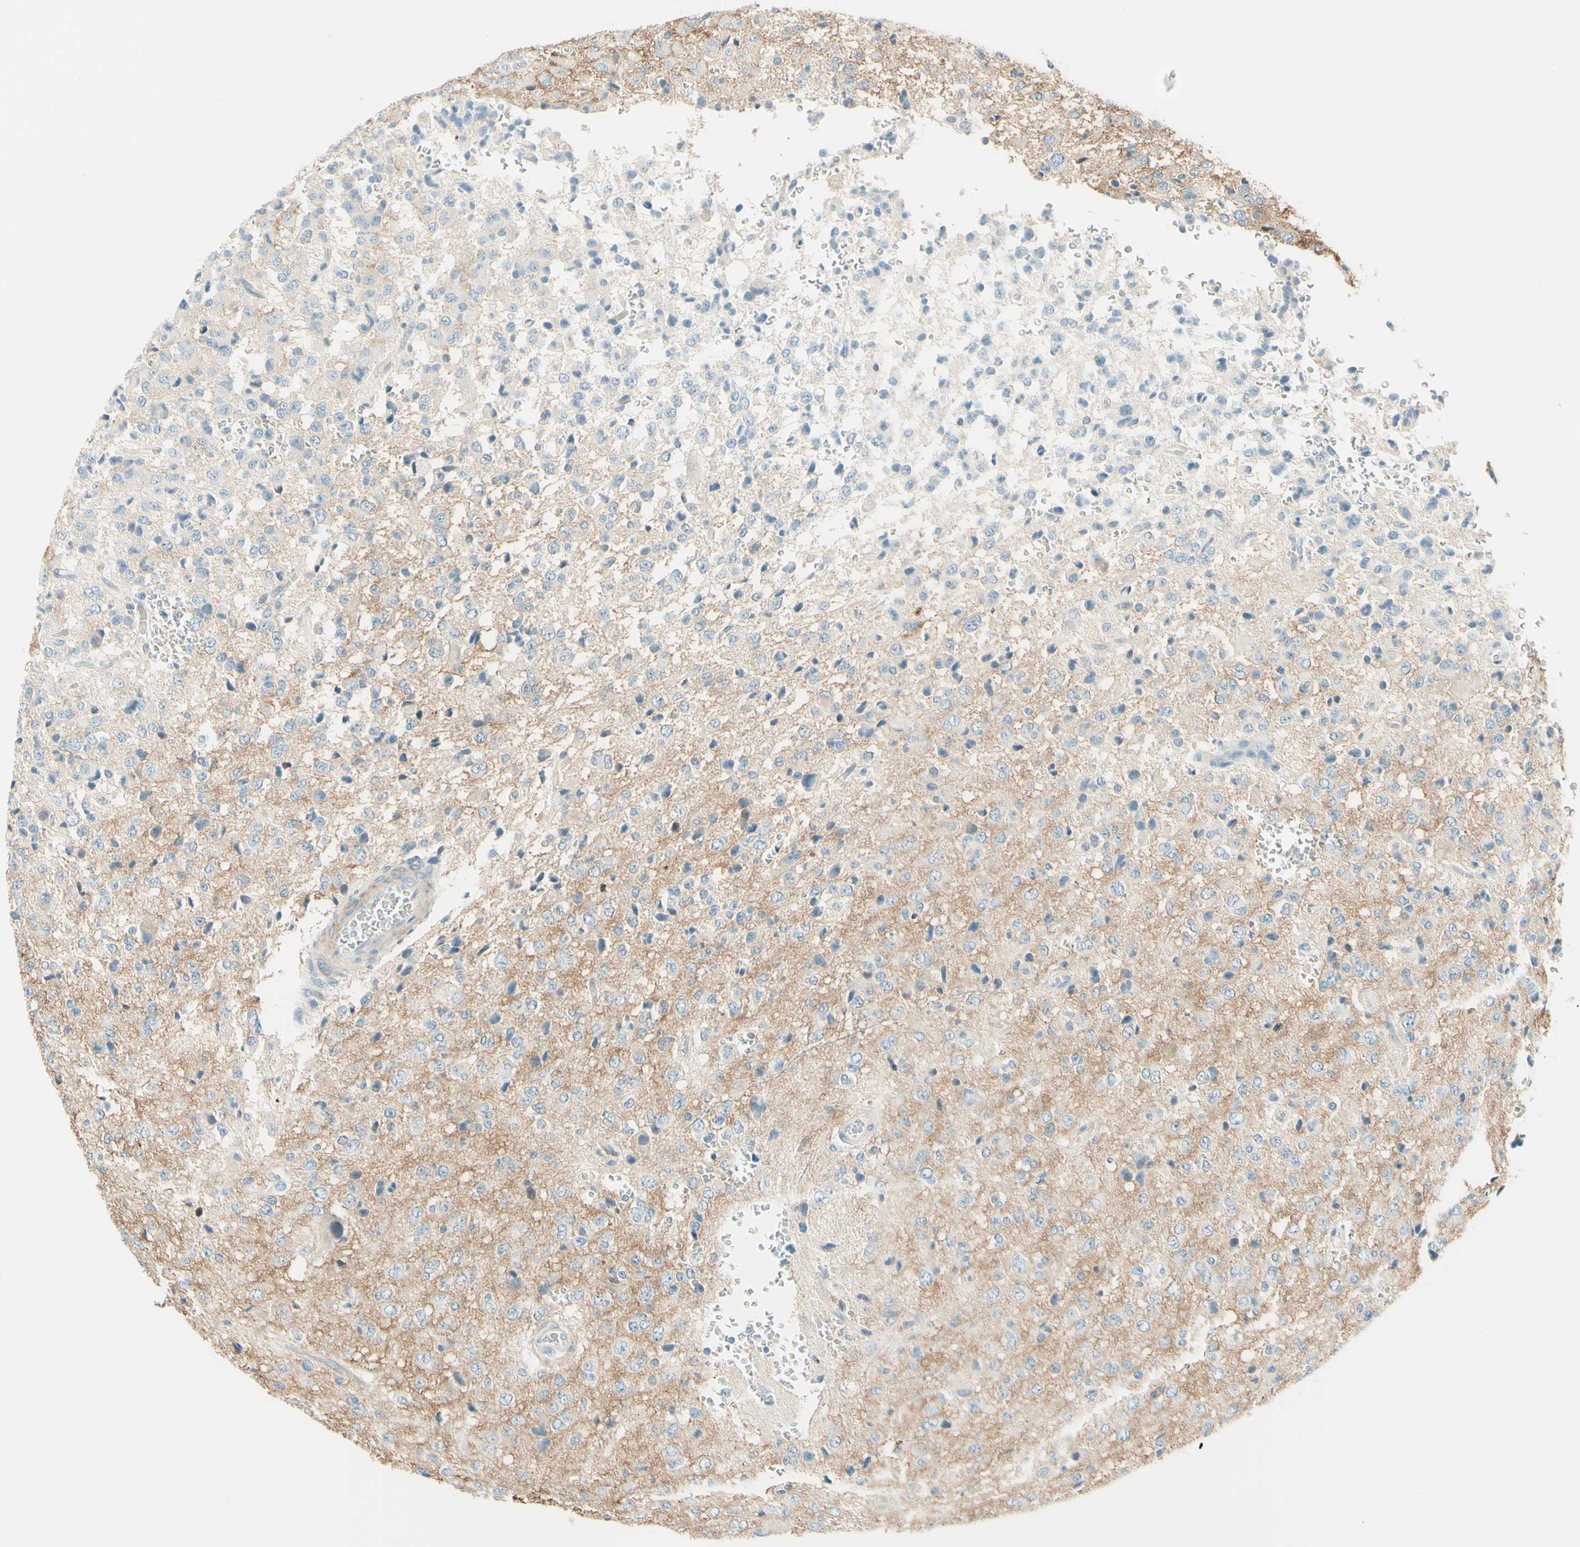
{"staining": {"intensity": "negative", "quantity": "none", "location": "none"}, "tissue": "glioma", "cell_type": "Tumor cells", "image_type": "cancer", "snomed": [{"axis": "morphology", "description": "Glioma, malignant, High grade"}, {"axis": "topography", "description": "pancreas cauda"}], "caption": "This is an immunohistochemistry (IHC) histopathology image of glioma. There is no positivity in tumor cells.", "gene": "NCBP2L", "patient": {"sex": "male", "age": 60}}